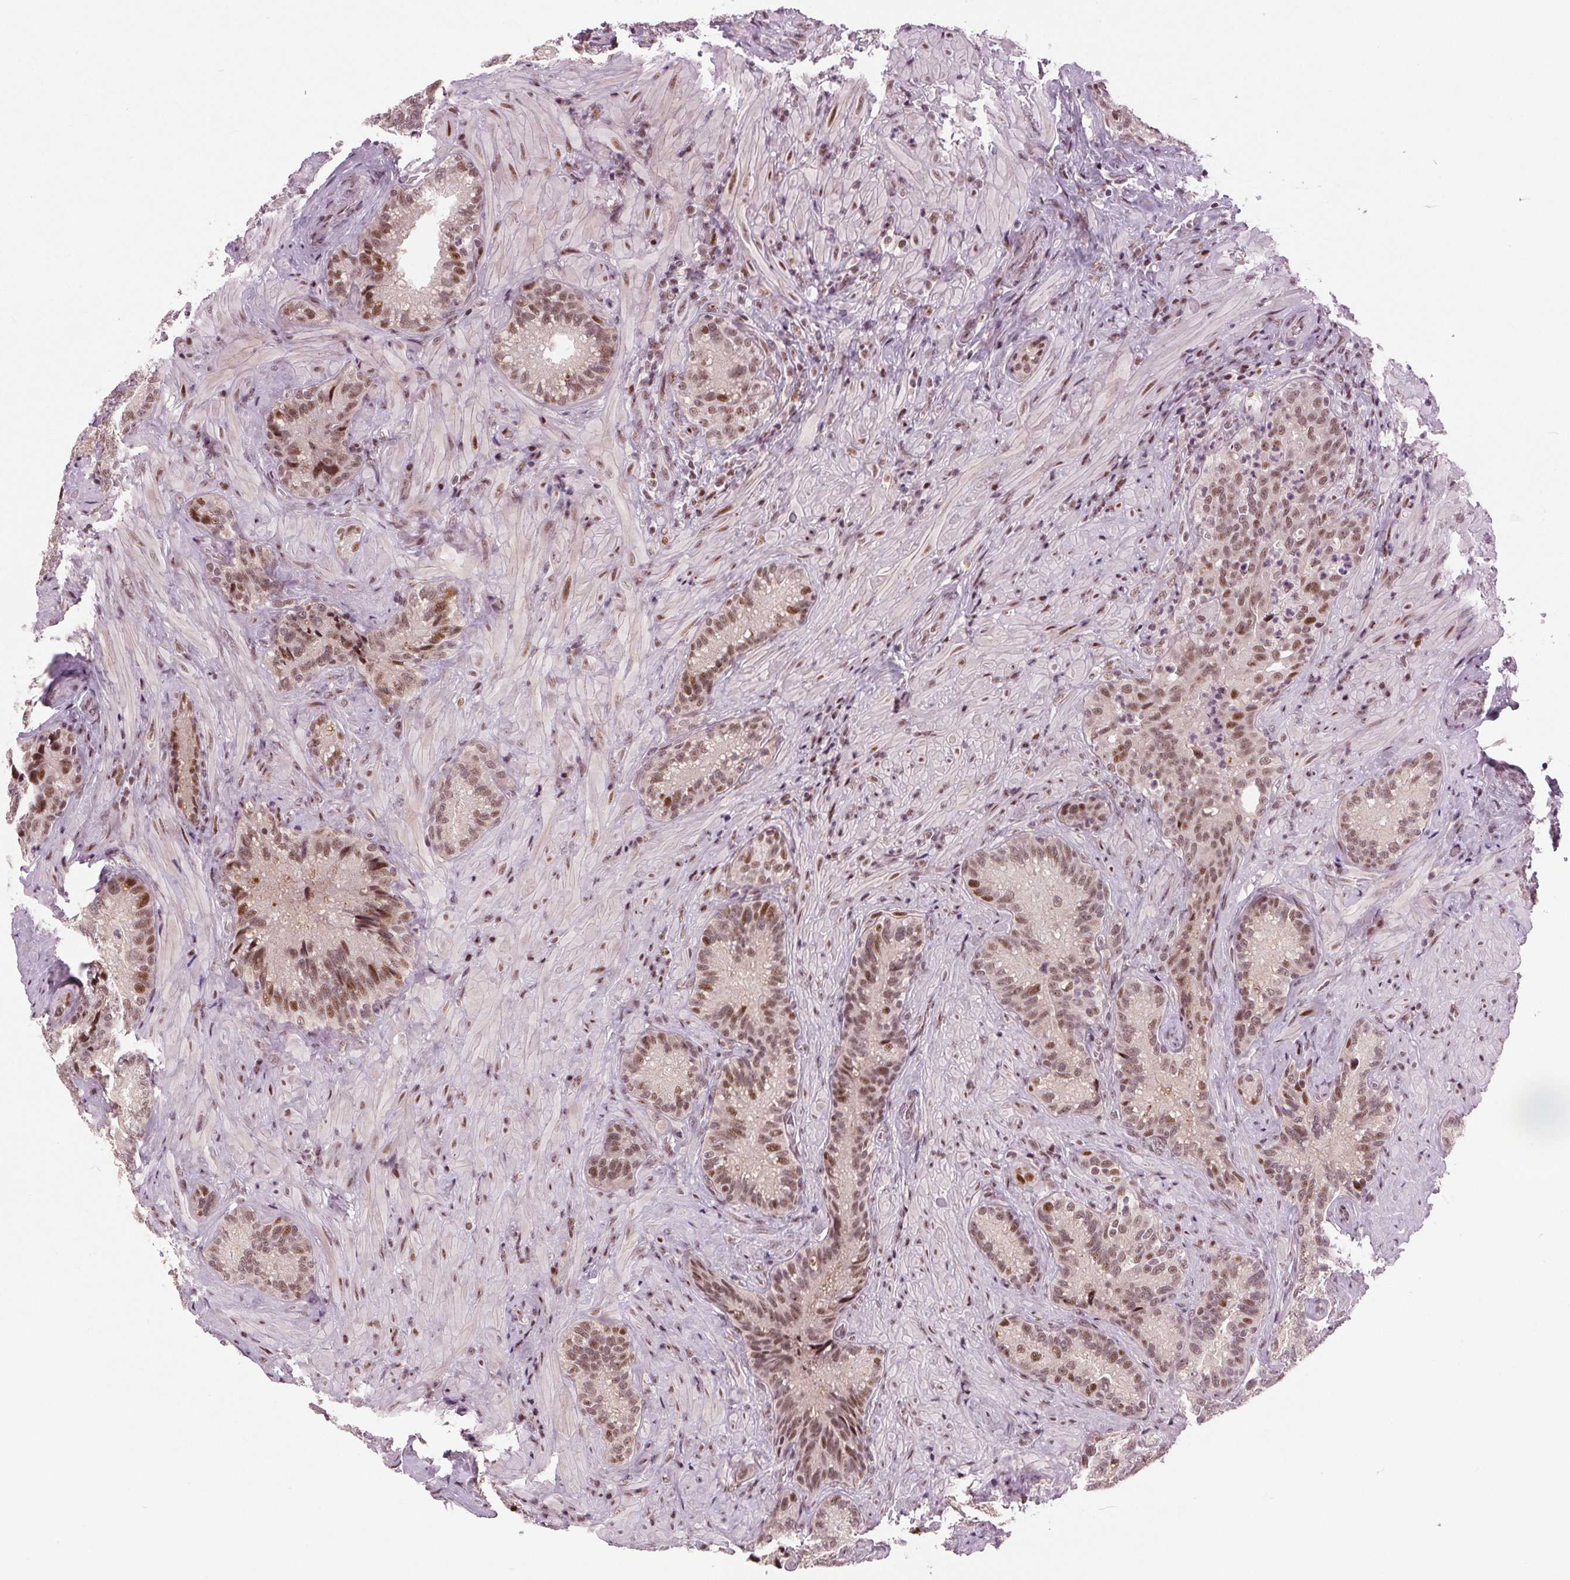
{"staining": {"intensity": "moderate", "quantity": ">75%", "location": "nuclear"}, "tissue": "seminal vesicle", "cell_type": "Glandular cells", "image_type": "normal", "snomed": [{"axis": "morphology", "description": "Normal tissue, NOS"}, {"axis": "topography", "description": "Seminal veicle"}], "caption": "IHC staining of benign seminal vesicle, which exhibits medium levels of moderate nuclear expression in about >75% of glandular cells indicating moderate nuclear protein staining. The staining was performed using DAB (brown) for protein detection and nuclei were counterstained in hematoxylin (blue).", "gene": "TTC34", "patient": {"sex": "male", "age": 68}}